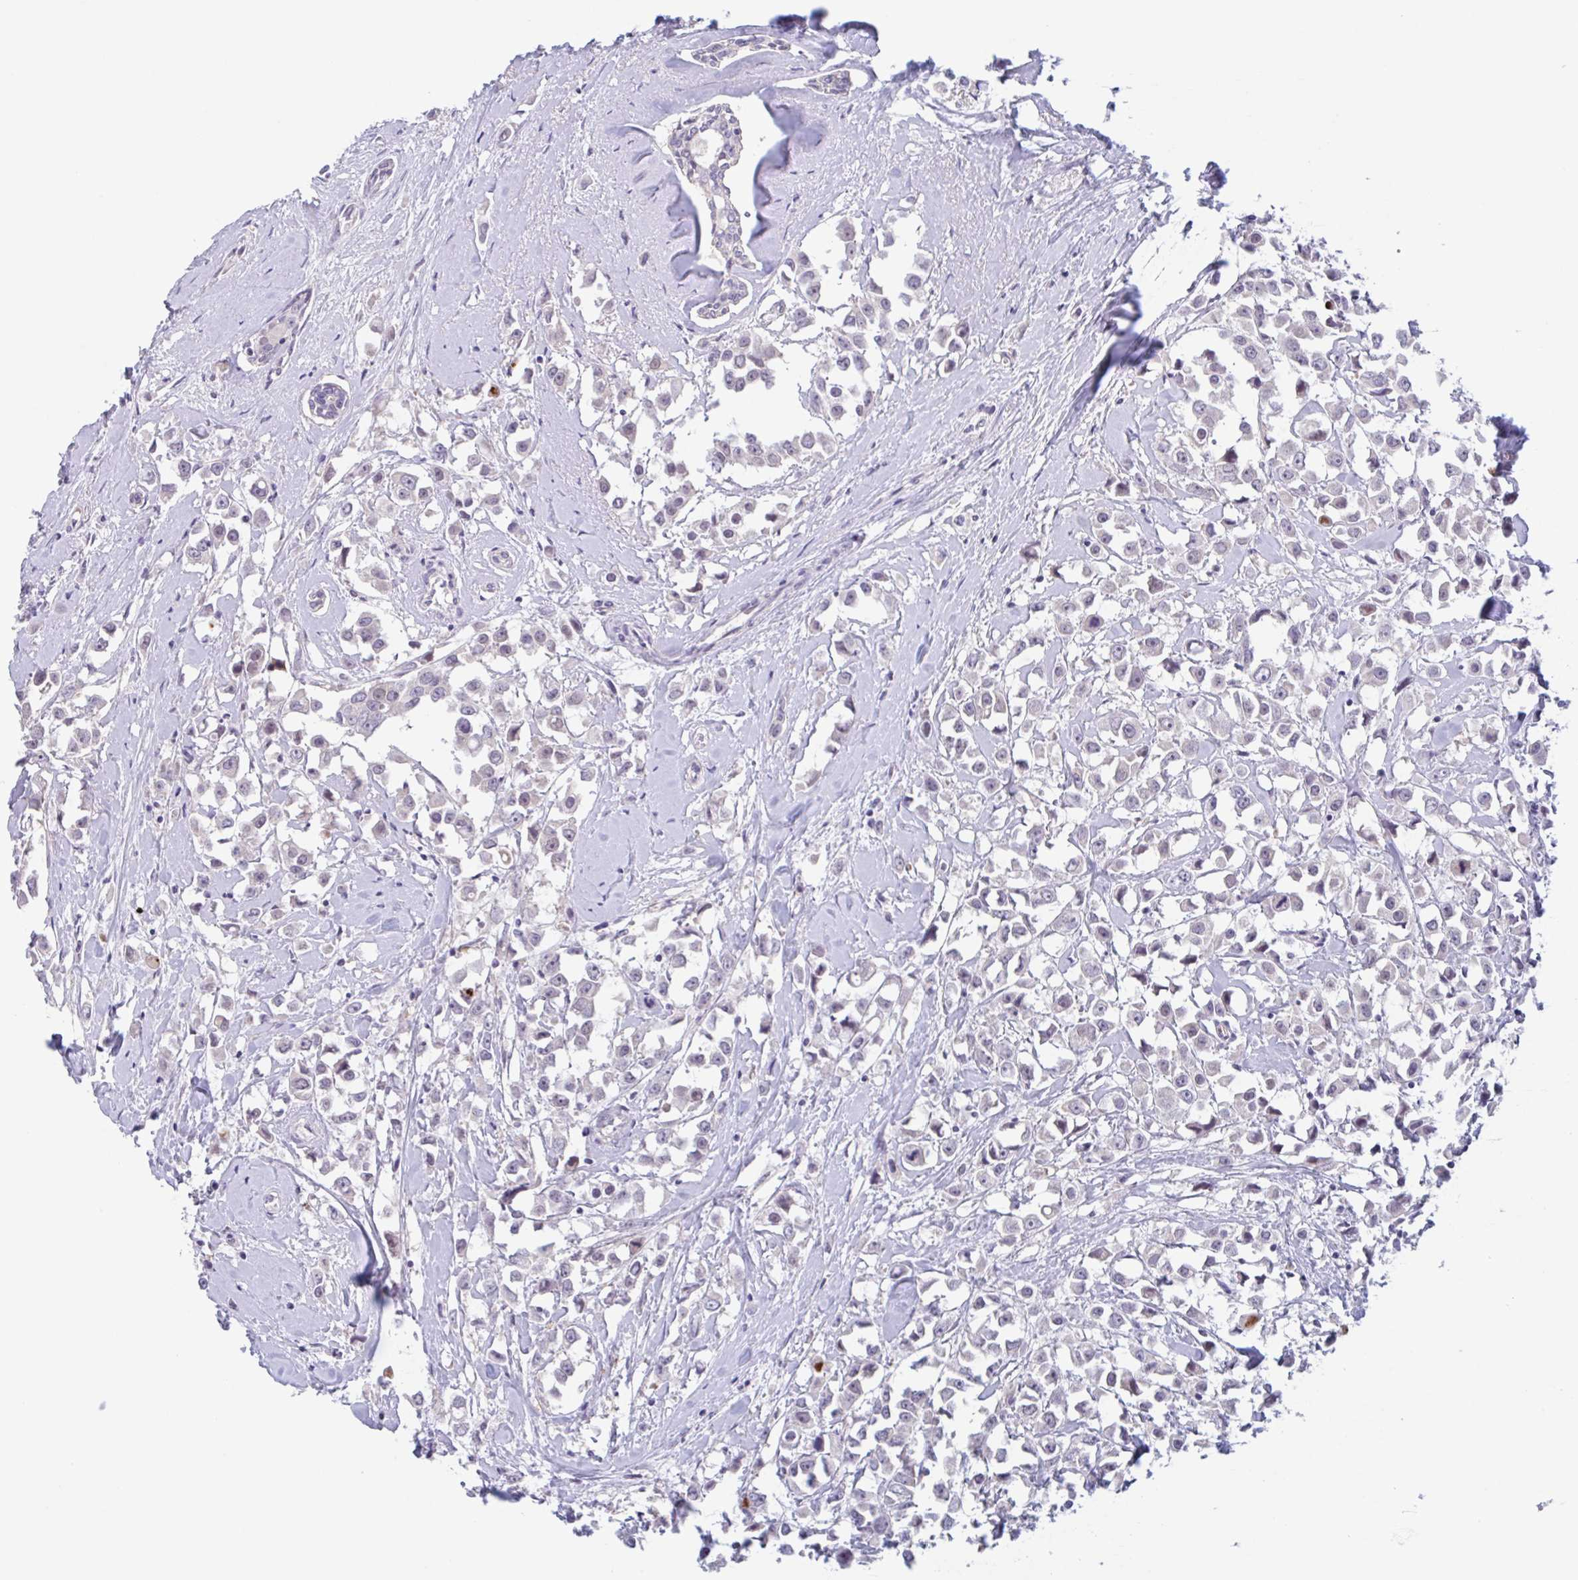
{"staining": {"intensity": "negative", "quantity": "none", "location": "none"}, "tissue": "breast cancer", "cell_type": "Tumor cells", "image_type": "cancer", "snomed": [{"axis": "morphology", "description": "Duct carcinoma"}, {"axis": "topography", "description": "Breast"}], "caption": "IHC histopathology image of neoplastic tissue: human breast cancer (infiltrating ductal carcinoma) stained with DAB exhibits no significant protein expression in tumor cells. The staining was performed using DAB (3,3'-diaminobenzidine) to visualize the protein expression in brown, while the nuclei were stained in blue with hematoxylin (Magnification: 20x).", "gene": "RHAG", "patient": {"sex": "female", "age": 61}}